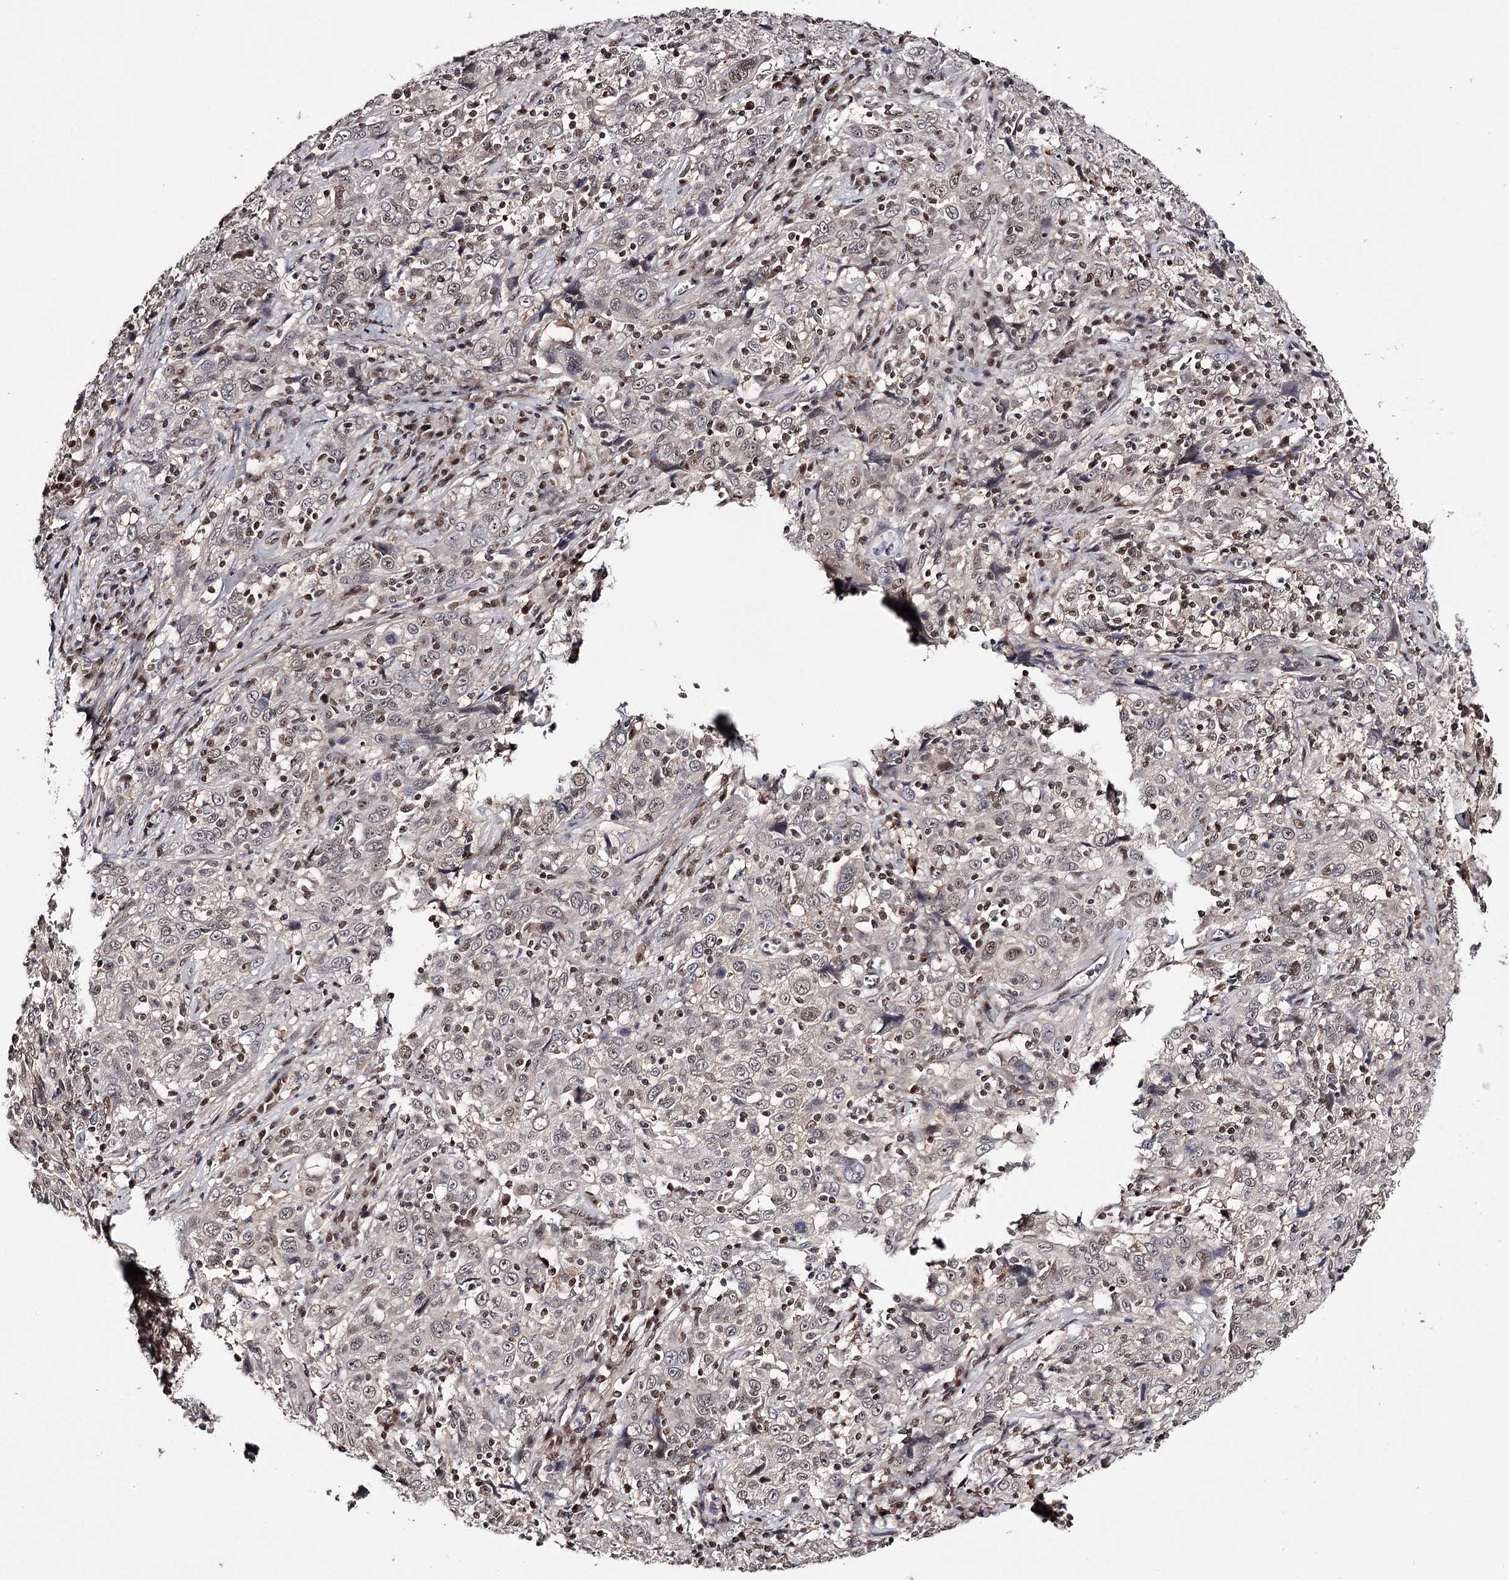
{"staining": {"intensity": "weak", "quantity": "25%-75%", "location": "nuclear"}, "tissue": "cervical cancer", "cell_type": "Tumor cells", "image_type": "cancer", "snomed": [{"axis": "morphology", "description": "Squamous cell carcinoma, NOS"}, {"axis": "topography", "description": "Cervix"}], "caption": "Immunohistochemical staining of cervical cancer (squamous cell carcinoma) reveals low levels of weak nuclear protein positivity in approximately 25%-75% of tumor cells. (Stains: DAB (3,3'-diaminobenzidine) in brown, nuclei in blue, Microscopy: brightfield microscopy at high magnification).", "gene": "TTC33", "patient": {"sex": "female", "age": 46}}